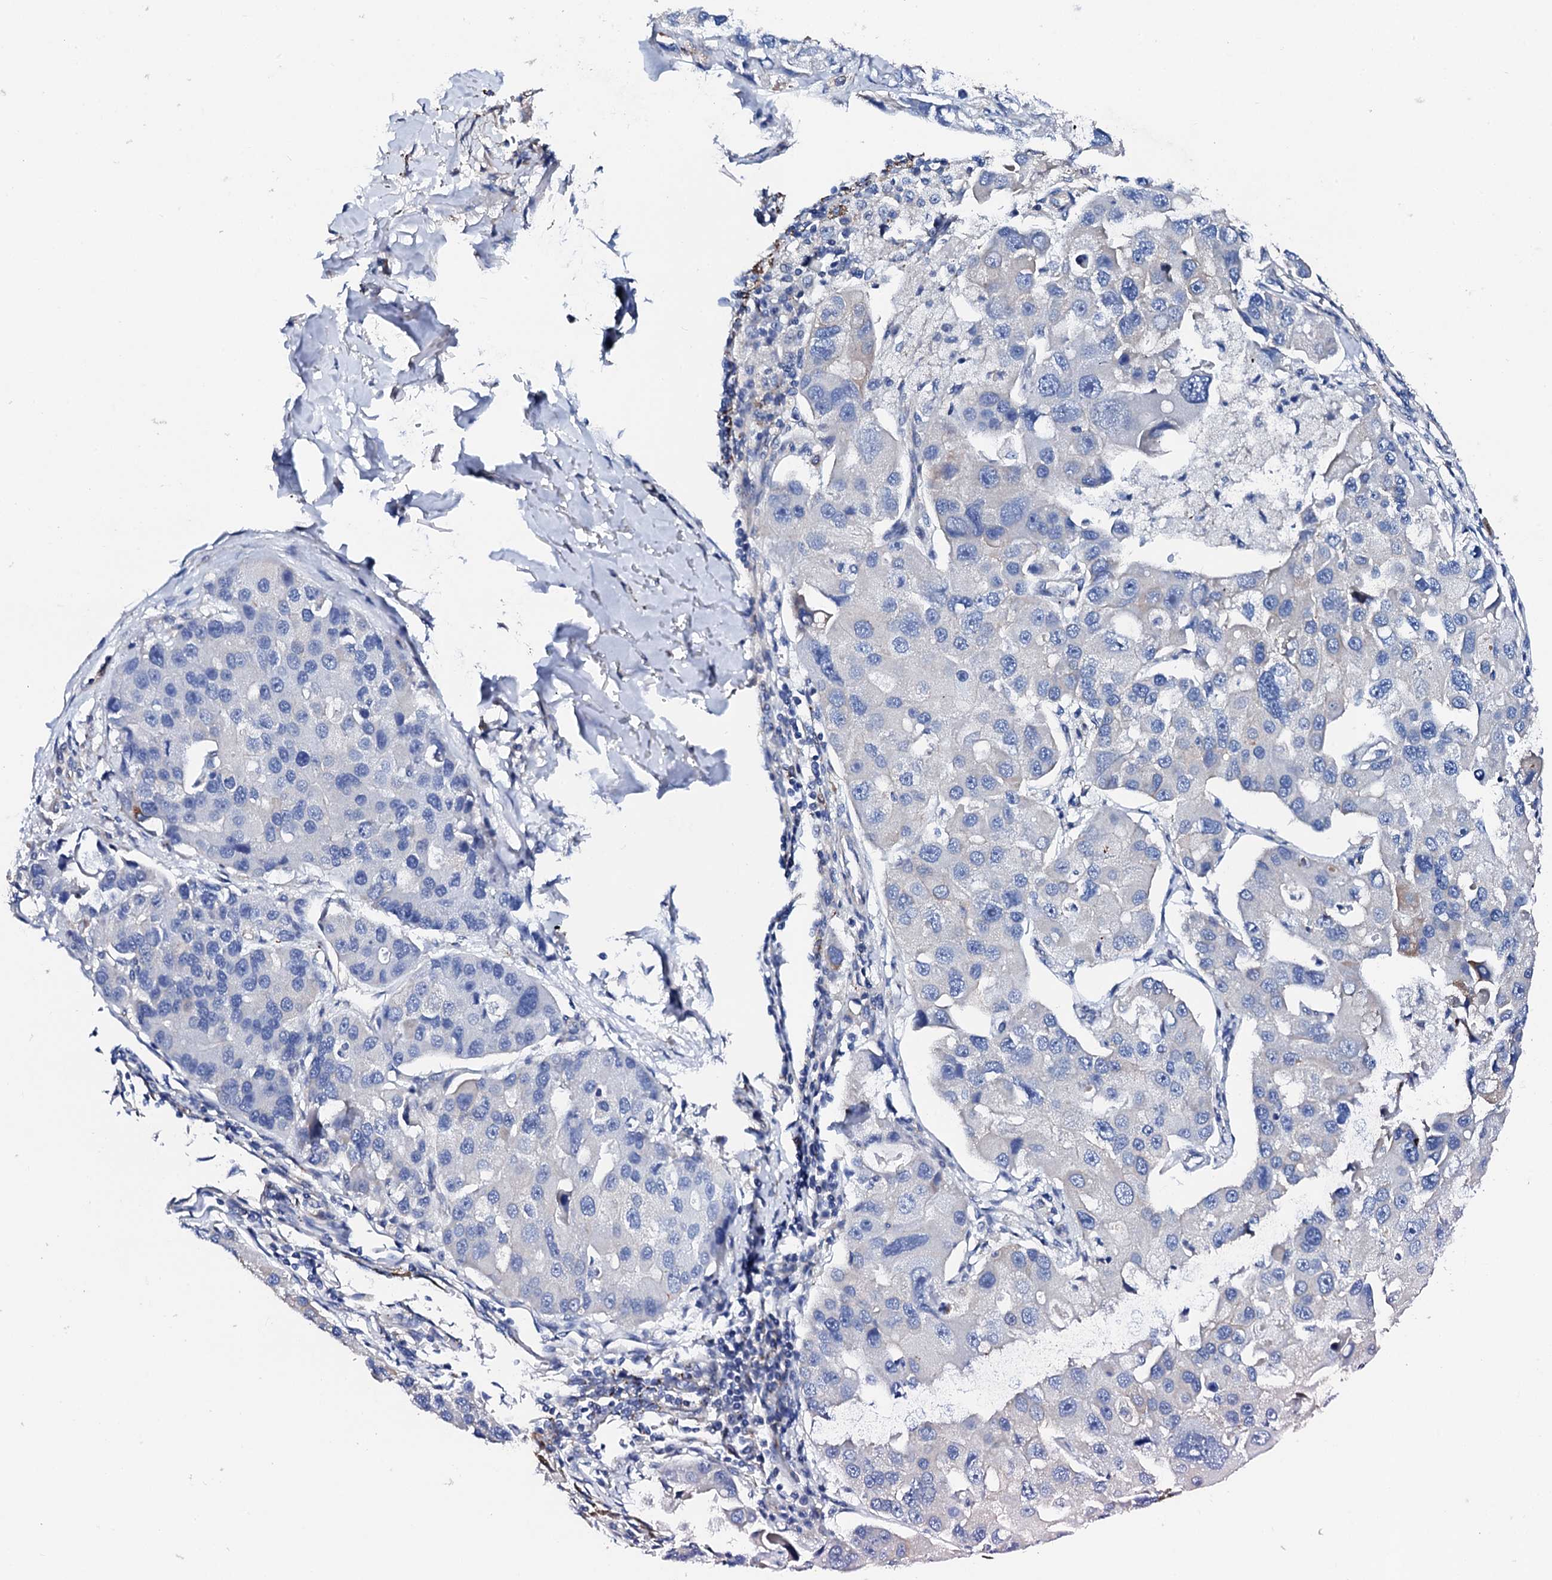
{"staining": {"intensity": "negative", "quantity": "none", "location": "none"}, "tissue": "lung cancer", "cell_type": "Tumor cells", "image_type": "cancer", "snomed": [{"axis": "morphology", "description": "Adenocarcinoma, NOS"}, {"axis": "topography", "description": "Lung"}], "caption": "Tumor cells show no significant protein expression in lung cancer.", "gene": "KLHL32", "patient": {"sex": "female", "age": 54}}